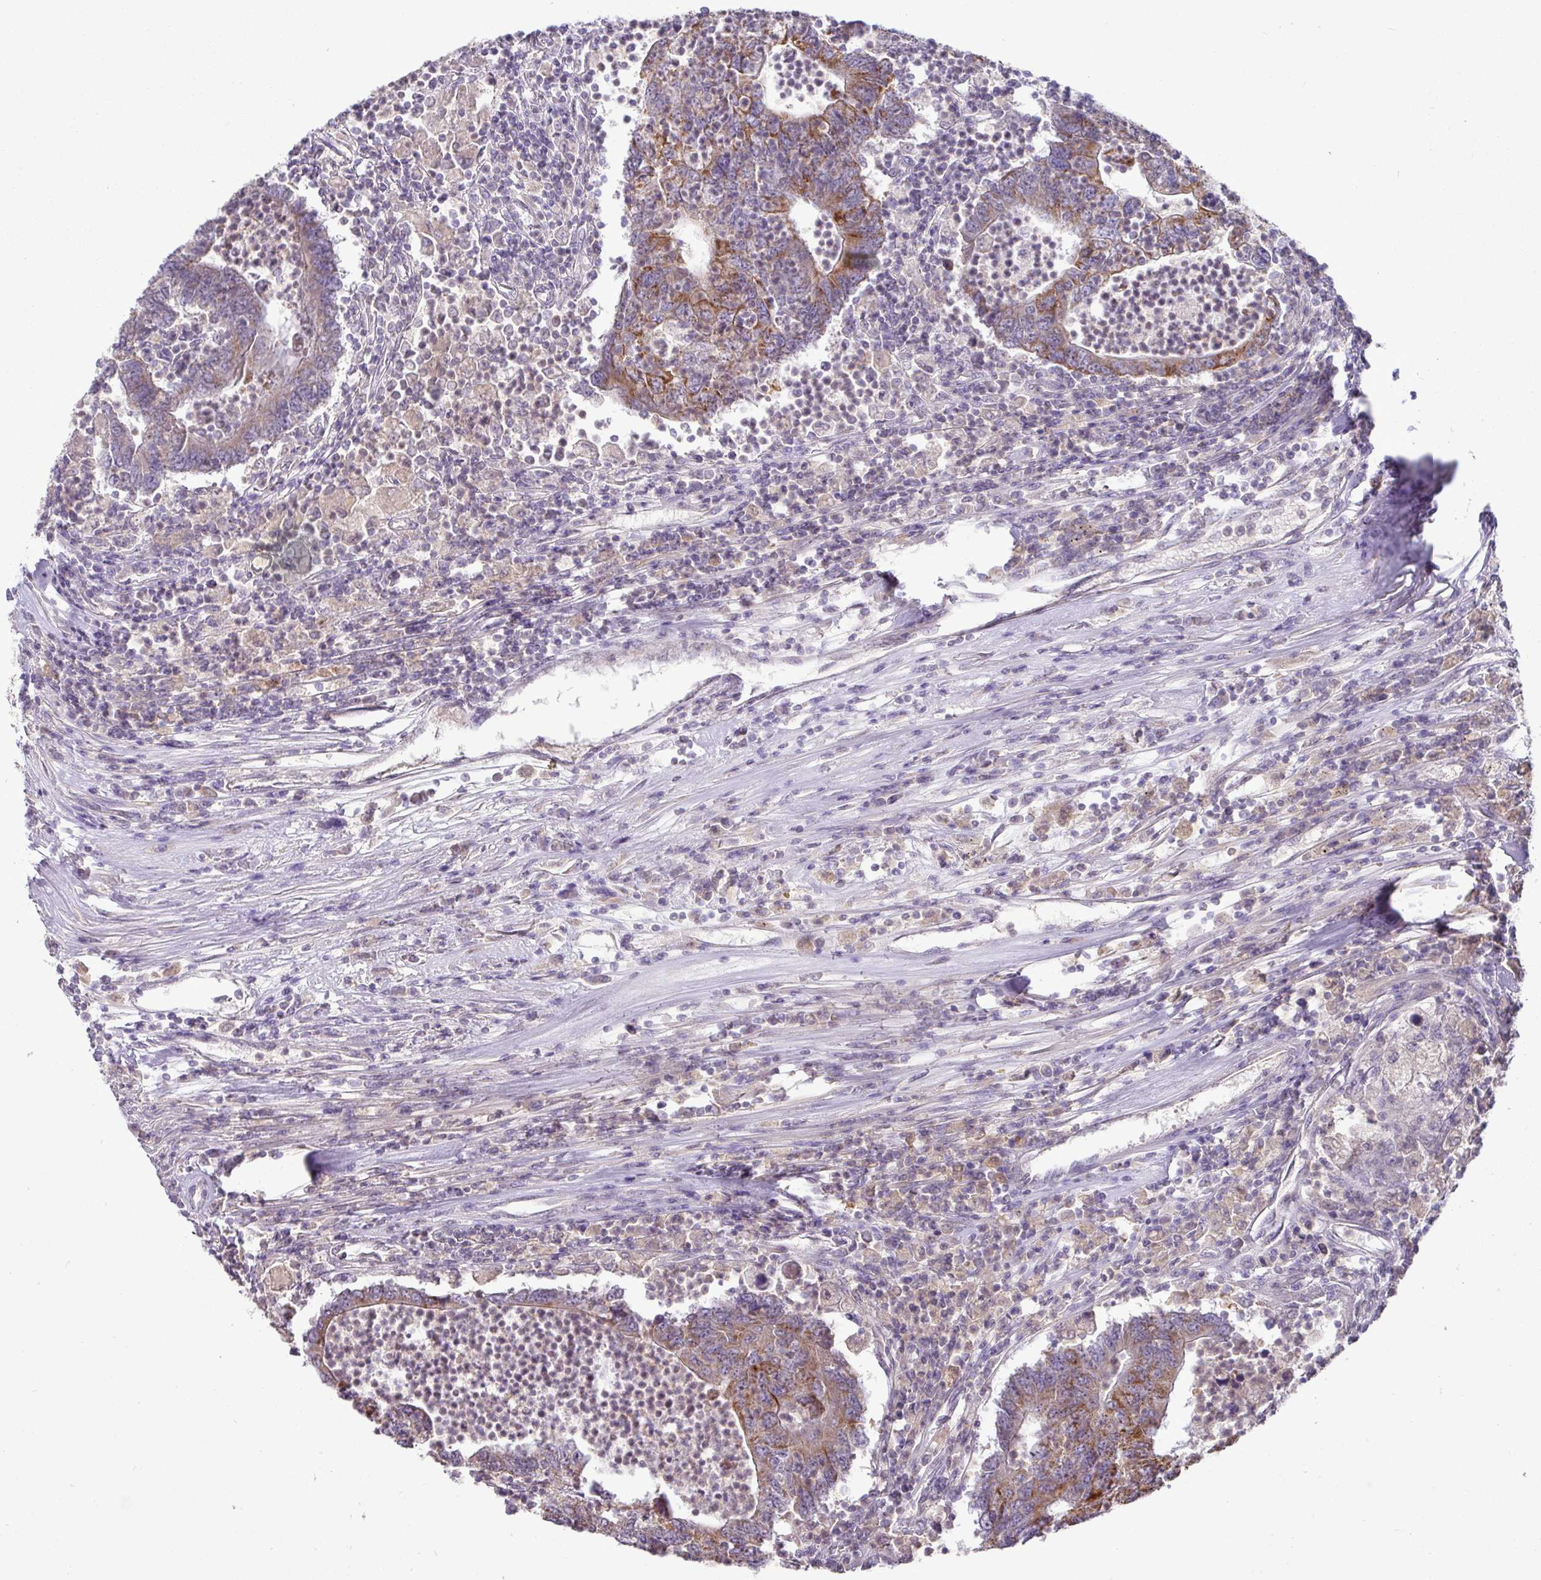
{"staining": {"intensity": "strong", "quantity": ">75%", "location": "cytoplasmic/membranous"}, "tissue": "colorectal cancer", "cell_type": "Tumor cells", "image_type": "cancer", "snomed": [{"axis": "morphology", "description": "Adenocarcinoma, NOS"}, {"axis": "topography", "description": "Colon"}], "caption": "Colorectal adenocarcinoma tissue reveals strong cytoplasmic/membranous expression in approximately >75% of tumor cells, visualized by immunohistochemistry. (DAB IHC with brightfield microscopy, high magnification).", "gene": "TRAPPC1", "patient": {"sex": "female", "age": 48}}